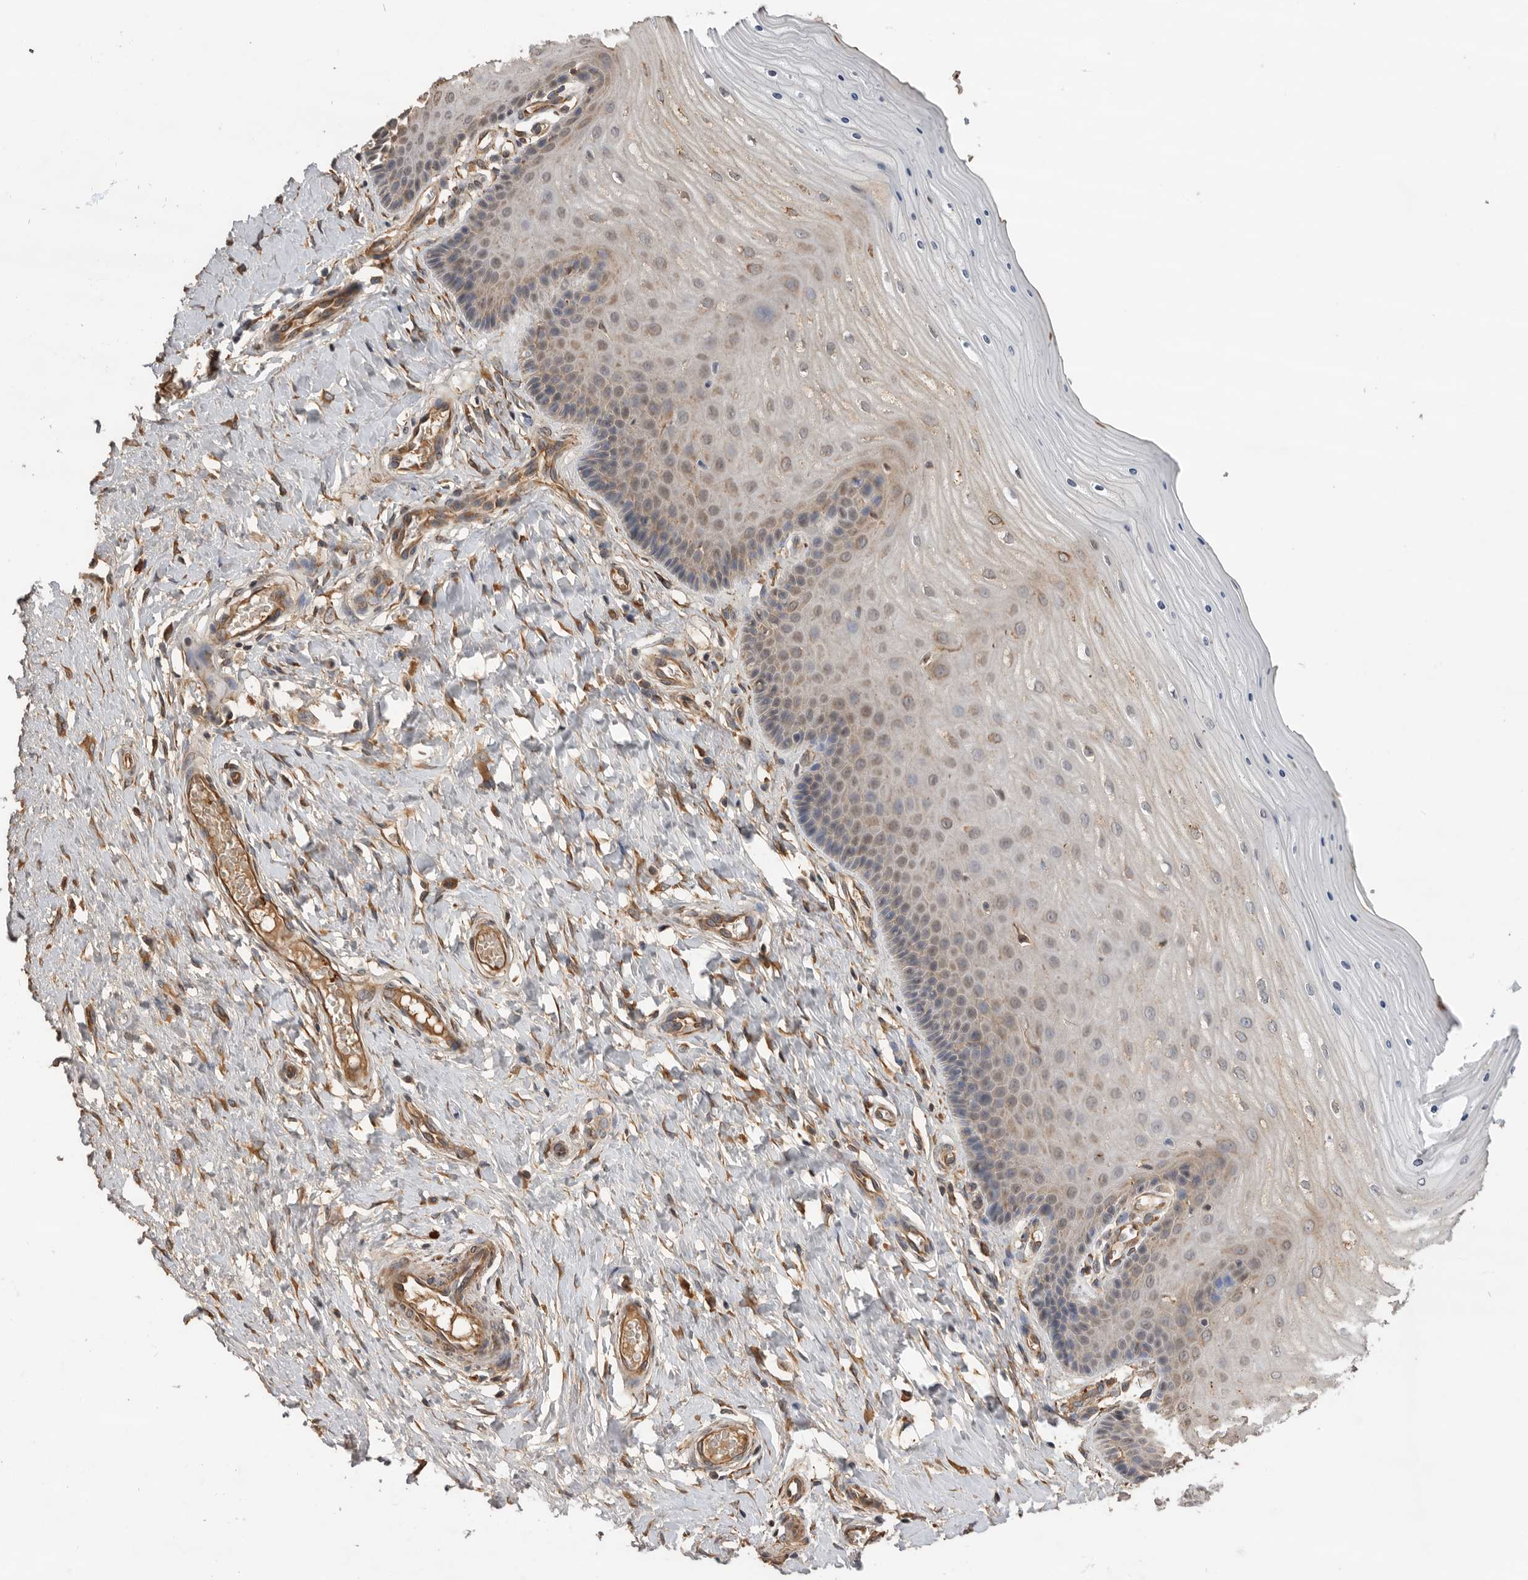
{"staining": {"intensity": "weak", "quantity": ">75%", "location": "cytoplasmic/membranous"}, "tissue": "cervix", "cell_type": "Glandular cells", "image_type": "normal", "snomed": [{"axis": "morphology", "description": "Normal tissue, NOS"}, {"axis": "topography", "description": "Cervix"}], "caption": "Protein staining by immunohistochemistry (IHC) reveals weak cytoplasmic/membranous positivity in about >75% of glandular cells in normal cervix.", "gene": "CDC42BPB", "patient": {"sex": "female", "age": 55}}